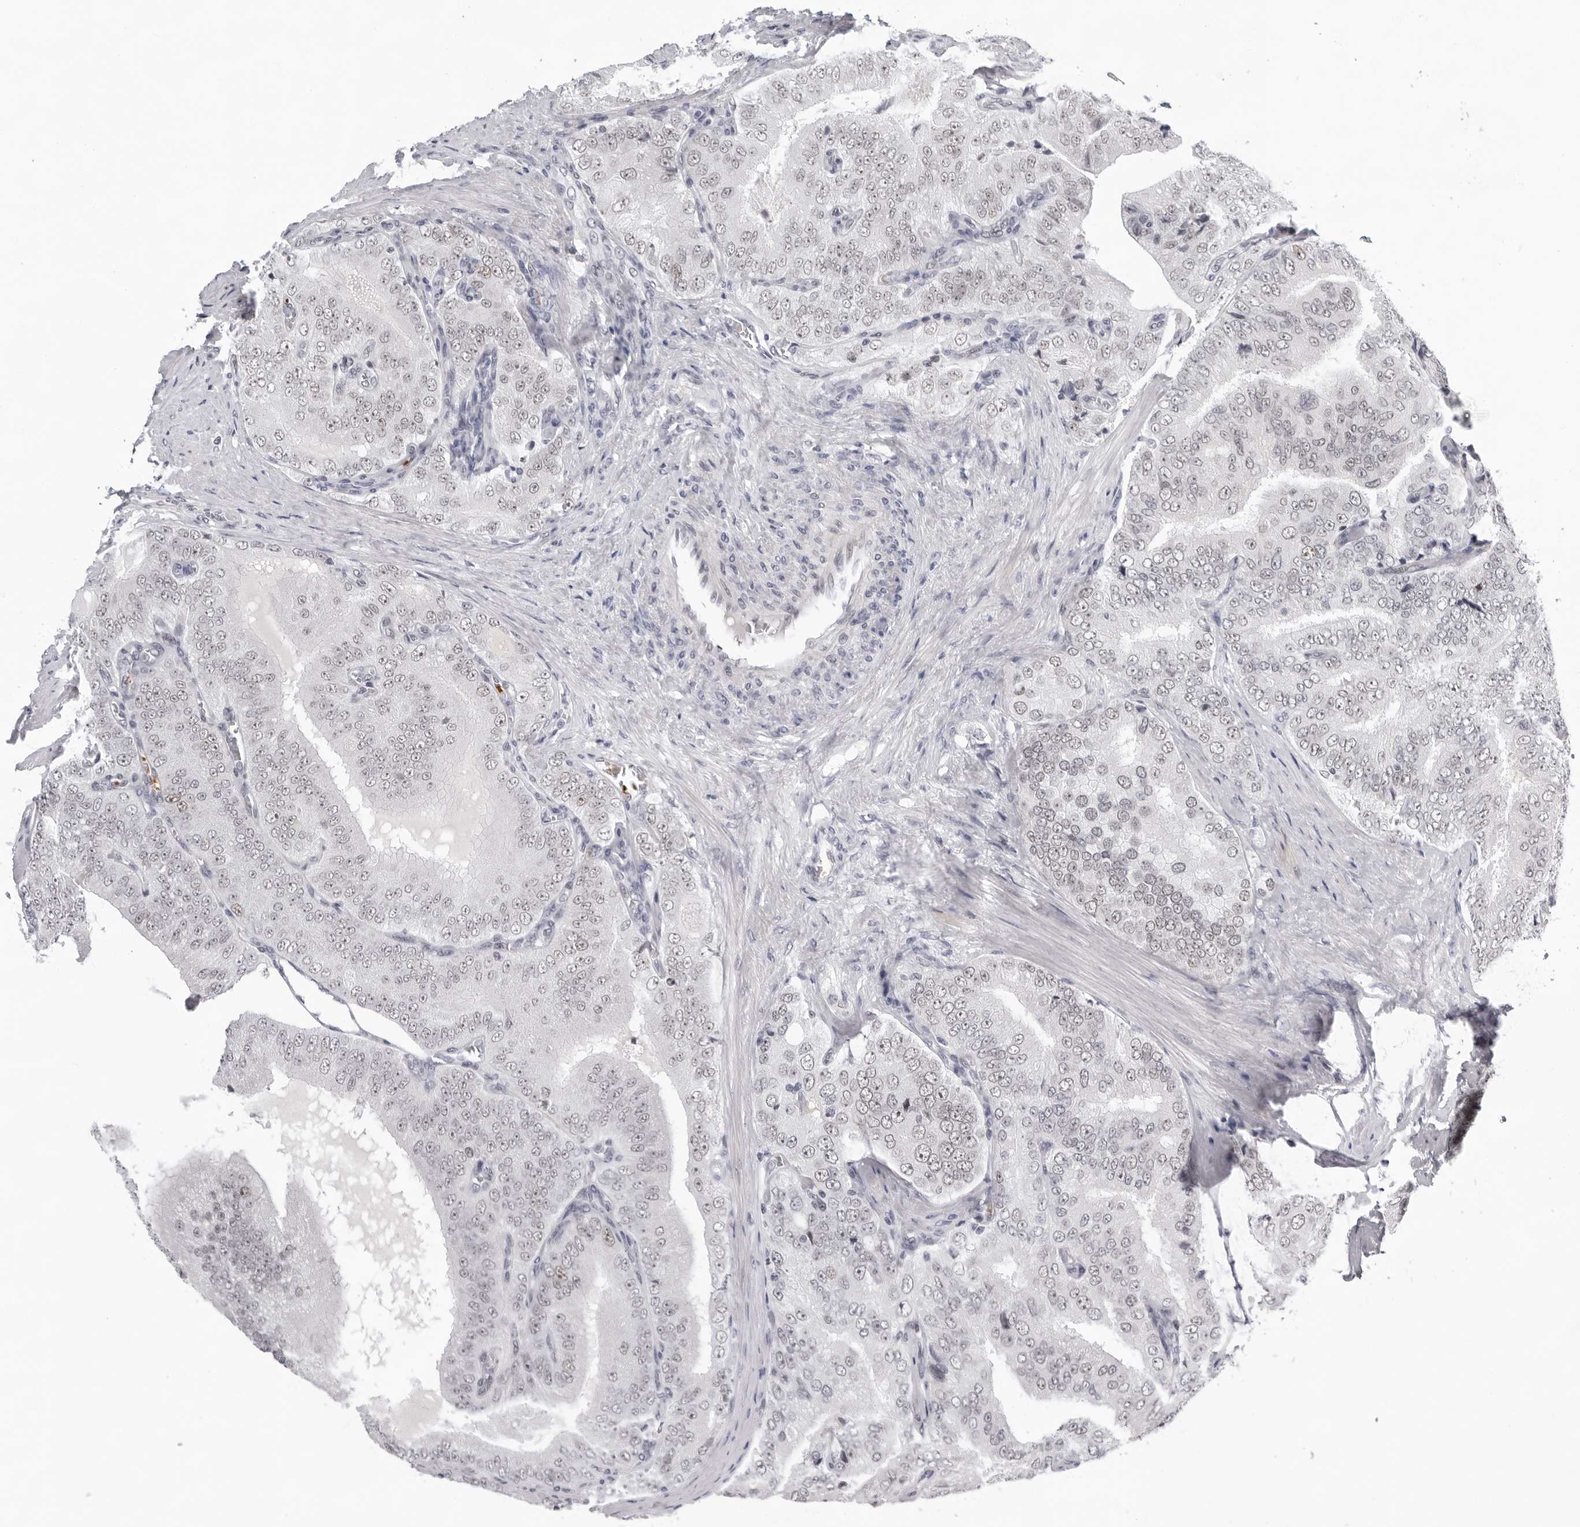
{"staining": {"intensity": "weak", "quantity": "25%-75%", "location": "nuclear"}, "tissue": "prostate cancer", "cell_type": "Tumor cells", "image_type": "cancer", "snomed": [{"axis": "morphology", "description": "Adenocarcinoma, High grade"}, {"axis": "topography", "description": "Prostate"}], "caption": "Immunohistochemistry (IHC) (DAB (3,3'-diaminobenzidine)) staining of human prostate cancer (high-grade adenocarcinoma) reveals weak nuclear protein expression in about 25%-75% of tumor cells.", "gene": "USP1", "patient": {"sex": "male", "age": 58}}